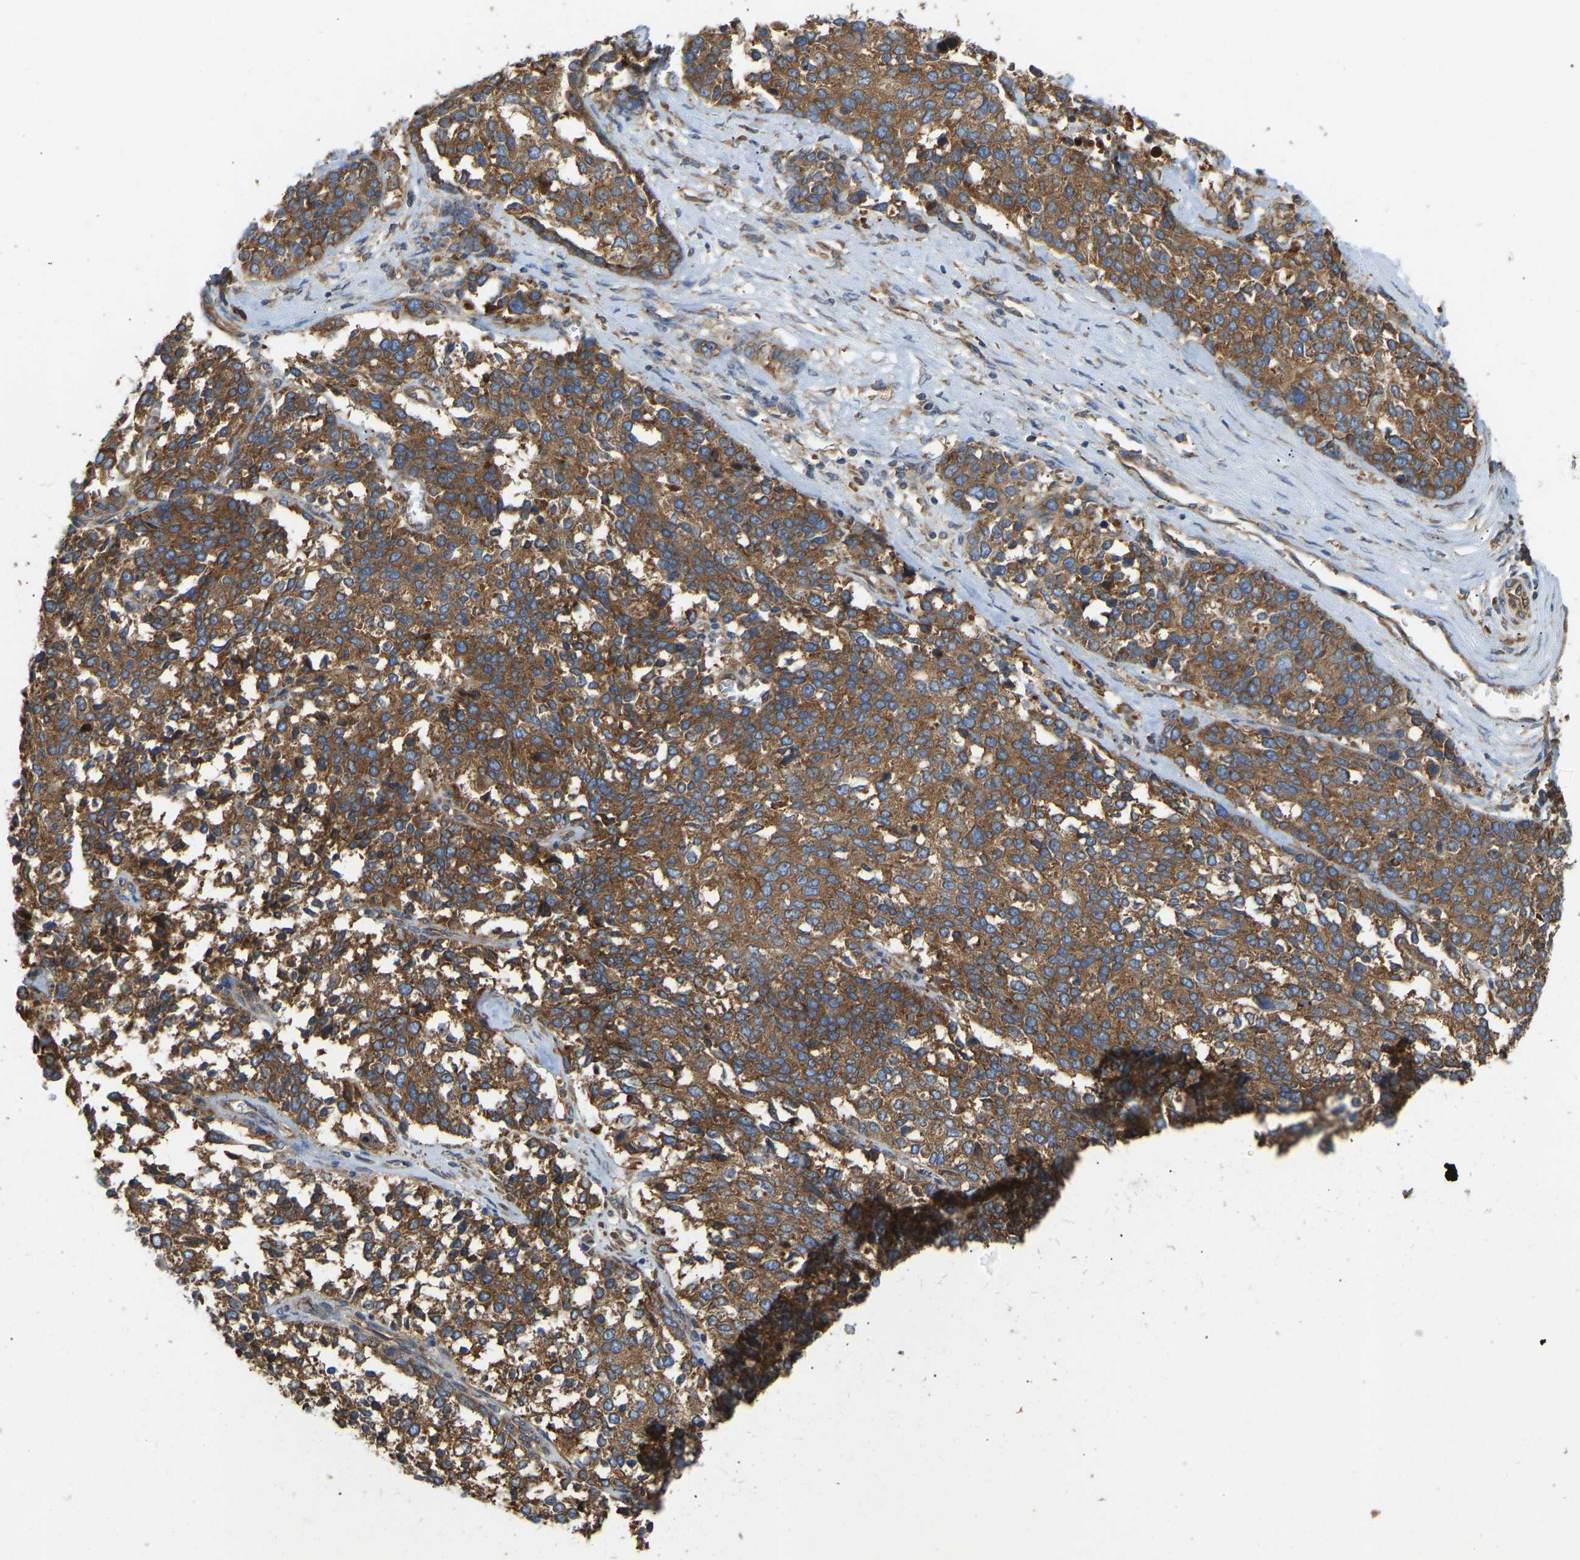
{"staining": {"intensity": "moderate", "quantity": ">75%", "location": "cytoplasmic/membranous"}, "tissue": "ovarian cancer", "cell_type": "Tumor cells", "image_type": "cancer", "snomed": [{"axis": "morphology", "description": "Cystadenocarcinoma, serous, NOS"}, {"axis": "topography", "description": "Ovary"}], "caption": "A medium amount of moderate cytoplasmic/membranous positivity is identified in about >75% of tumor cells in ovarian cancer (serous cystadenocarcinoma) tissue. The staining was performed using DAB (3,3'-diaminobenzidine), with brown indicating positive protein expression. Nuclei are stained blue with hematoxylin.", "gene": "RPS6KB2", "patient": {"sex": "female", "age": 44}}